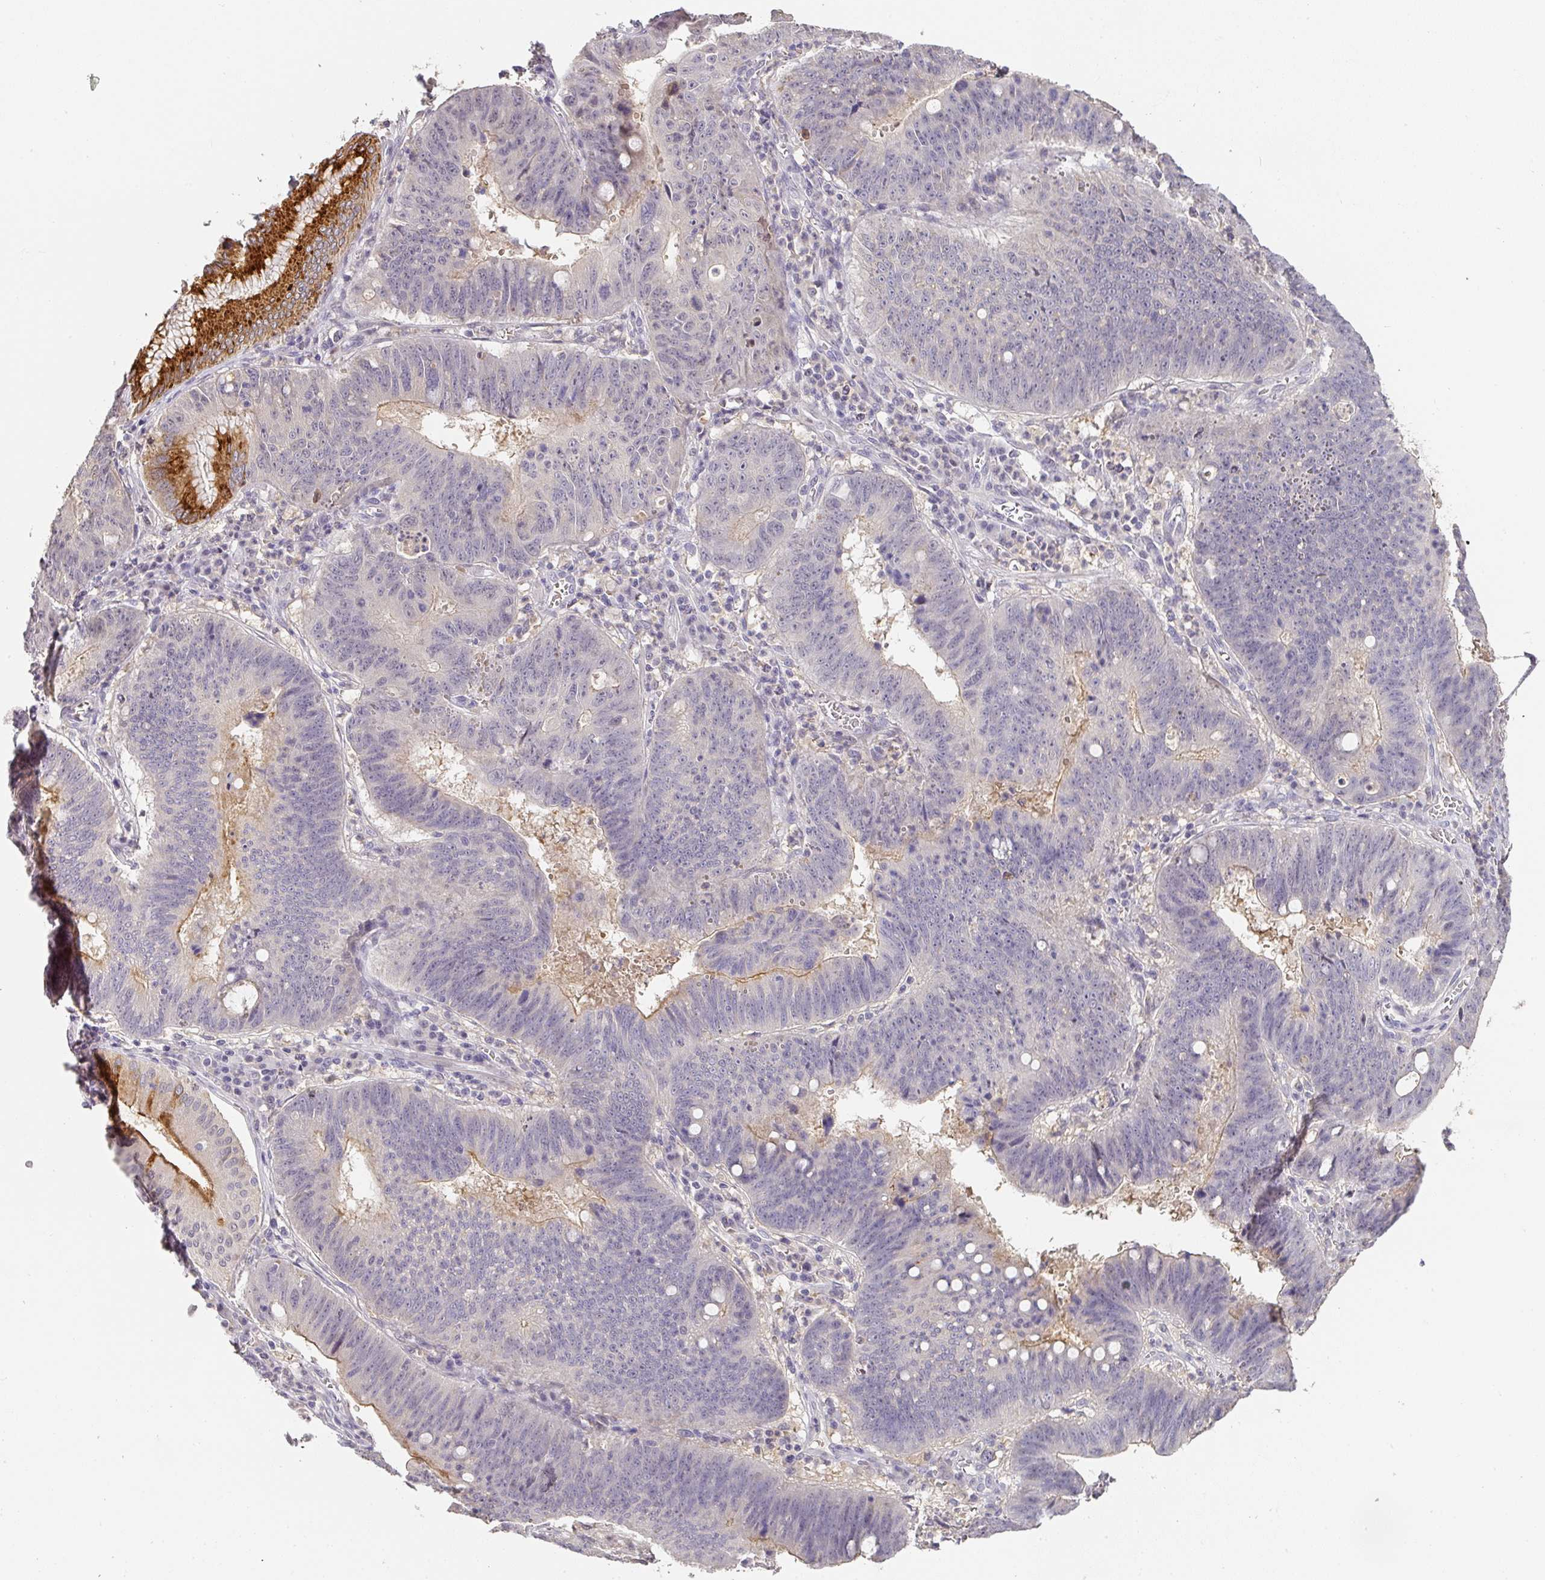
{"staining": {"intensity": "moderate", "quantity": "<25%", "location": "cytoplasmic/membranous"}, "tissue": "stomach cancer", "cell_type": "Tumor cells", "image_type": "cancer", "snomed": [{"axis": "morphology", "description": "Adenocarcinoma, NOS"}, {"axis": "topography", "description": "Stomach"}], "caption": "Immunohistochemical staining of human stomach cancer (adenocarcinoma) exhibits low levels of moderate cytoplasmic/membranous staining in about <25% of tumor cells. (brown staining indicates protein expression, while blue staining denotes nuclei).", "gene": "FOXN4", "patient": {"sex": "male", "age": 59}}